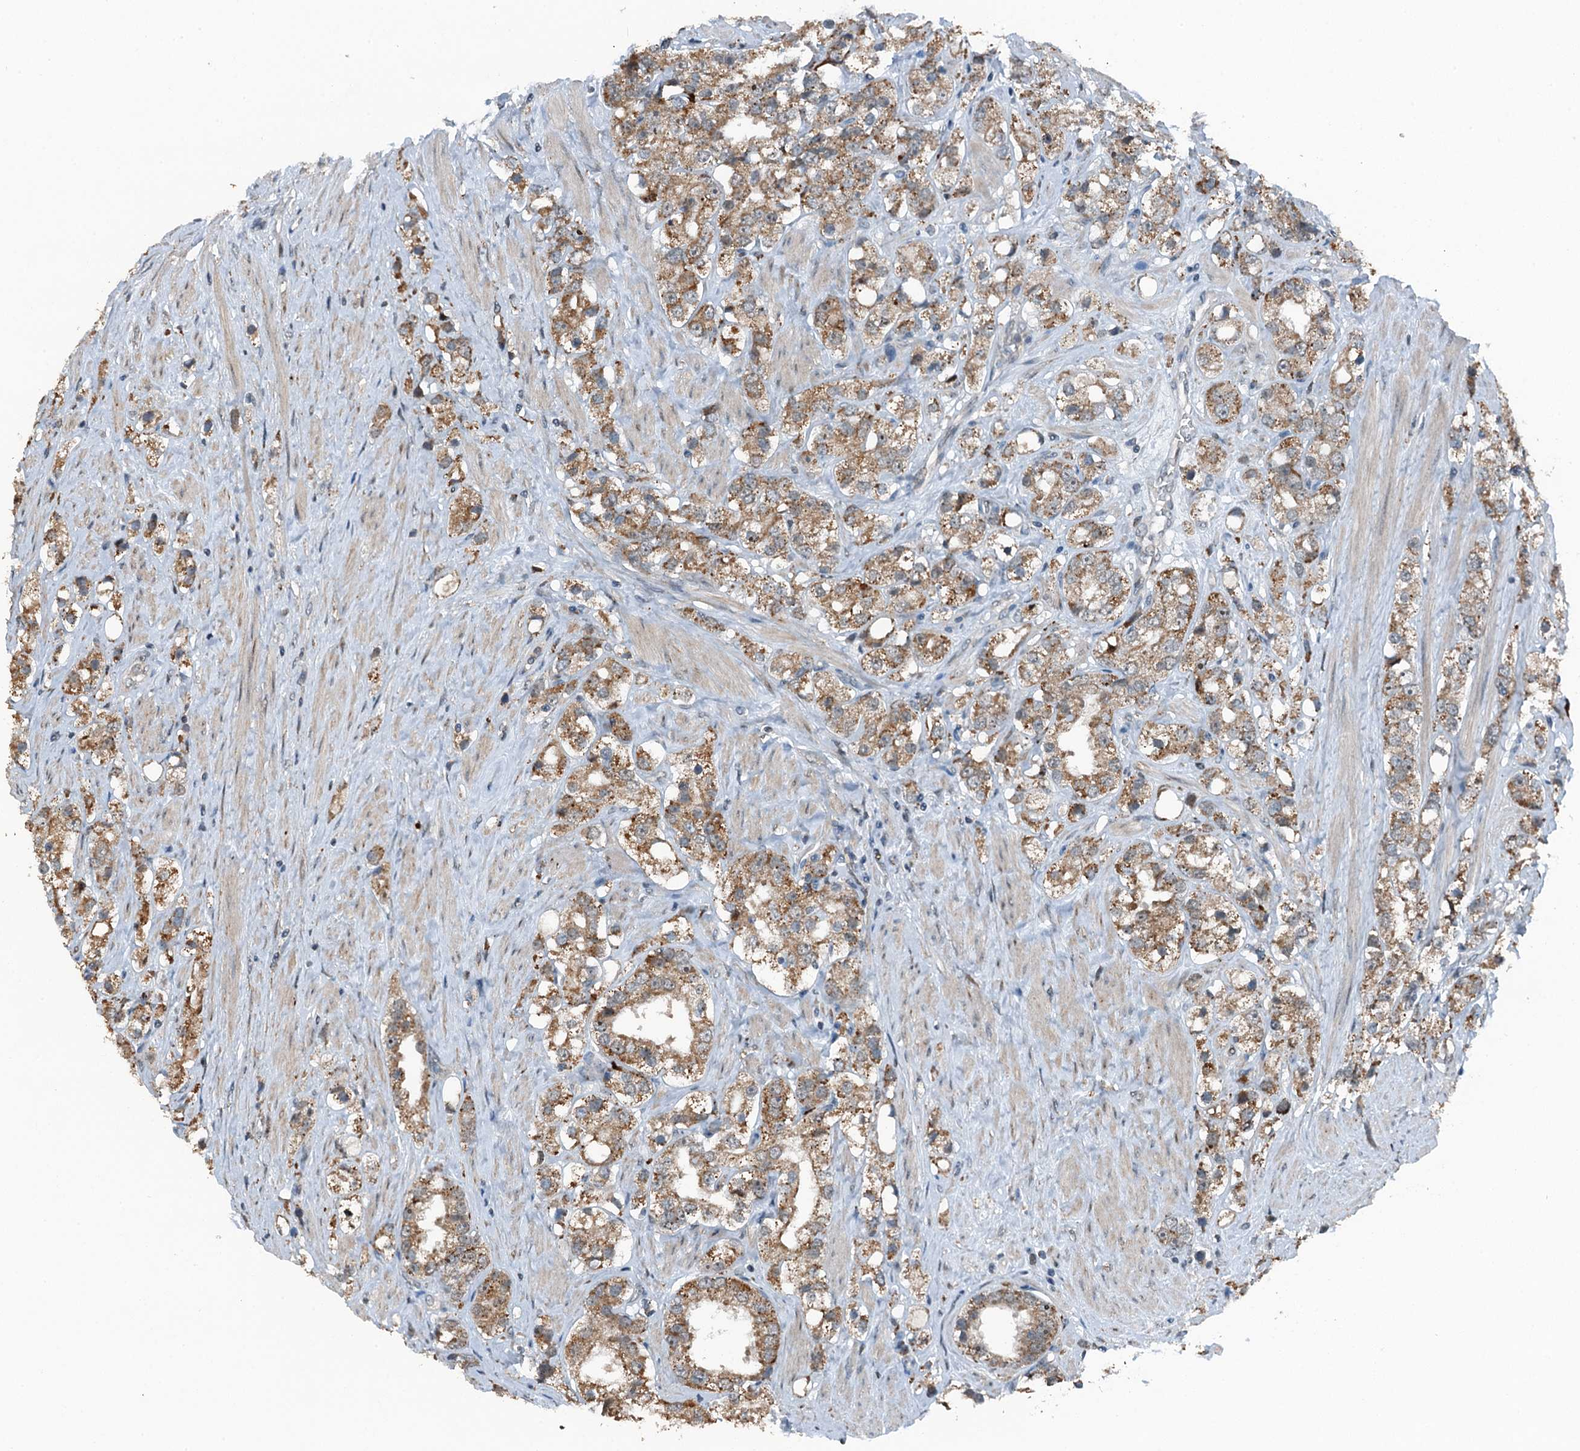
{"staining": {"intensity": "moderate", "quantity": ">75%", "location": "cytoplasmic/membranous"}, "tissue": "prostate cancer", "cell_type": "Tumor cells", "image_type": "cancer", "snomed": [{"axis": "morphology", "description": "Adenocarcinoma, NOS"}, {"axis": "topography", "description": "Prostate"}], "caption": "A brown stain labels moderate cytoplasmic/membranous expression of a protein in prostate adenocarcinoma tumor cells.", "gene": "BMERB1", "patient": {"sex": "male", "age": 79}}